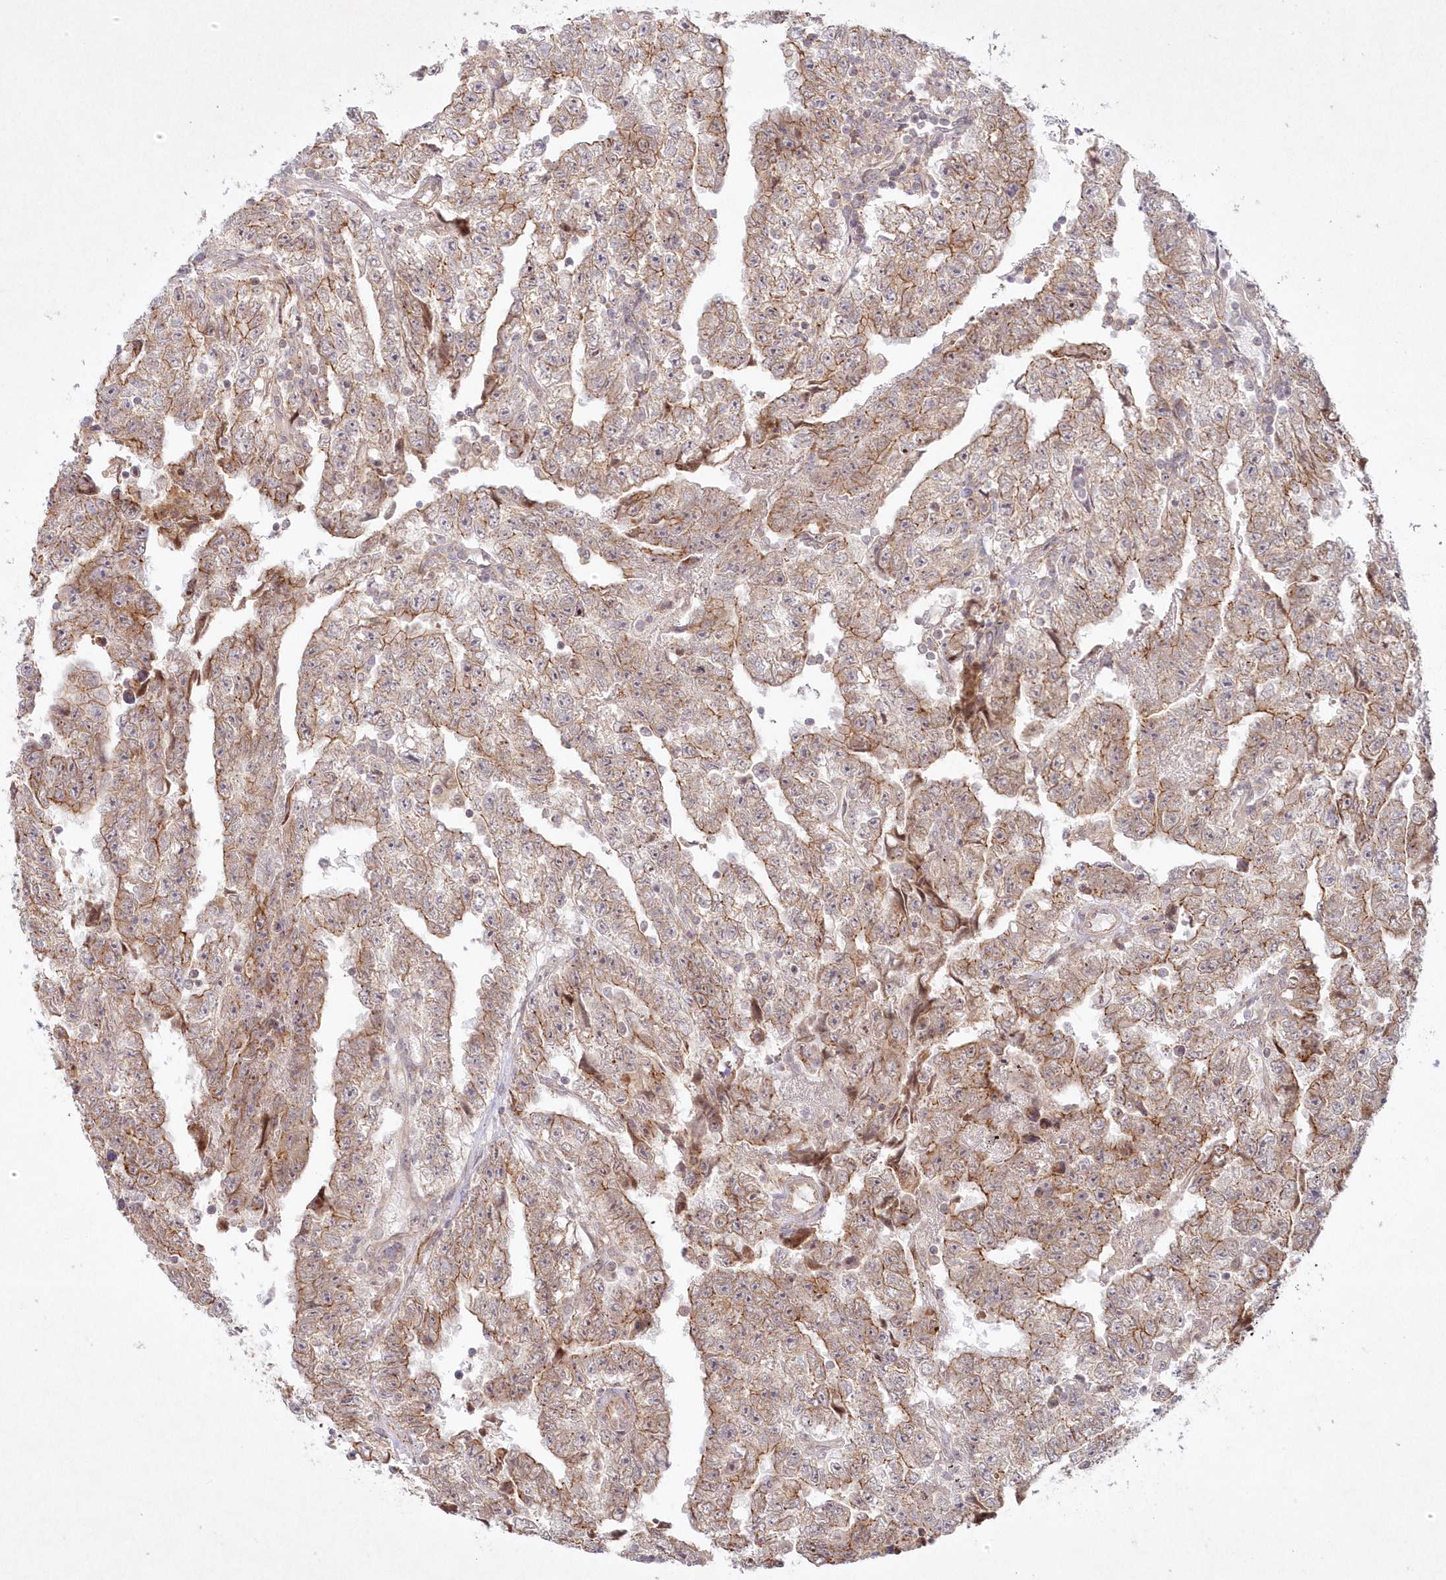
{"staining": {"intensity": "moderate", "quantity": "25%-75%", "location": "cytoplasmic/membranous"}, "tissue": "testis cancer", "cell_type": "Tumor cells", "image_type": "cancer", "snomed": [{"axis": "morphology", "description": "Carcinoma, Embryonal, NOS"}, {"axis": "topography", "description": "Testis"}], "caption": "This is an image of immunohistochemistry staining of testis cancer, which shows moderate staining in the cytoplasmic/membranous of tumor cells.", "gene": "TOGARAM2", "patient": {"sex": "male", "age": 25}}